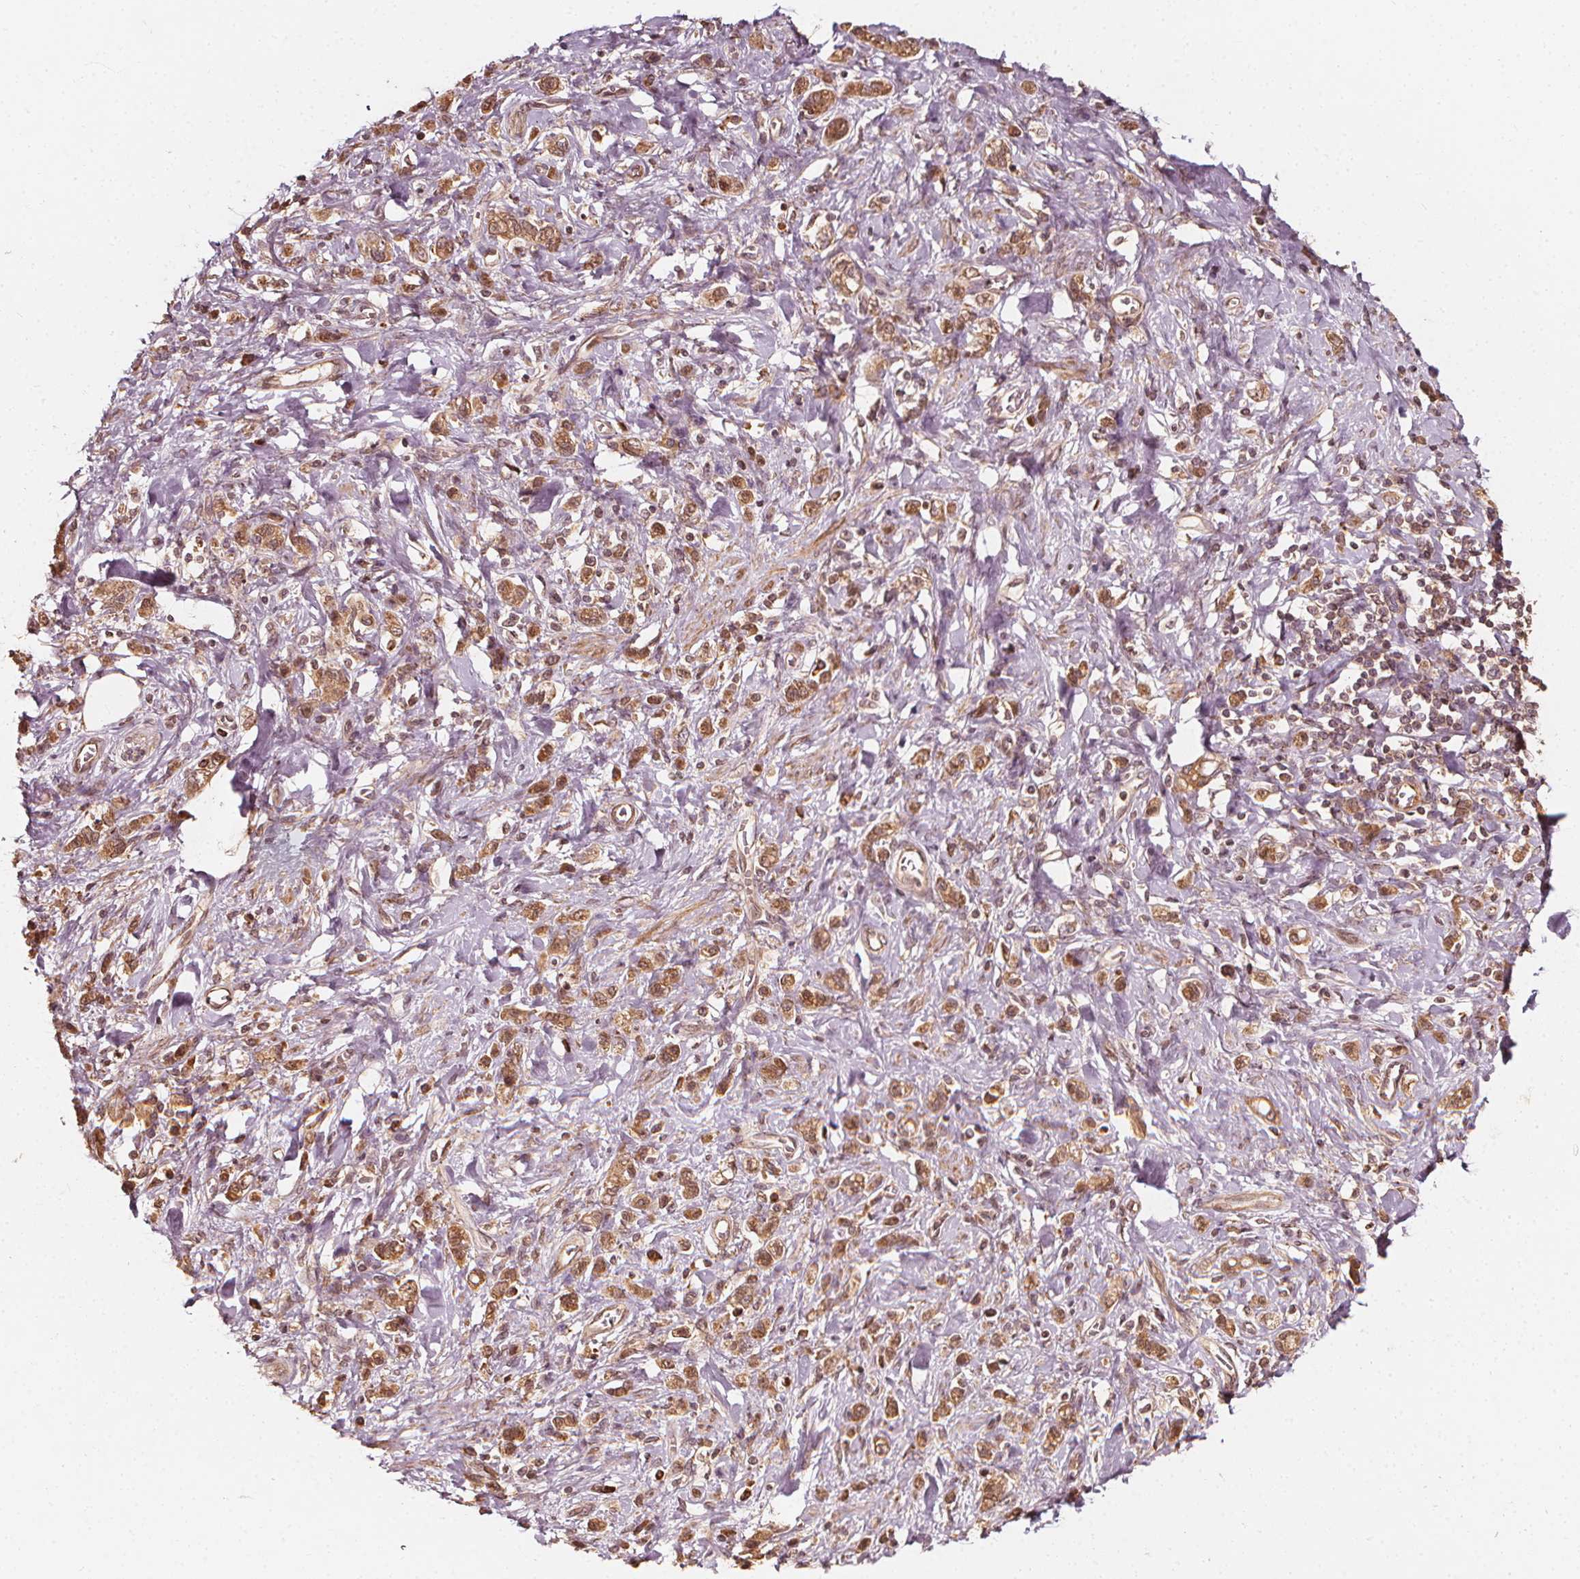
{"staining": {"intensity": "moderate", "quantity": ">75%", "location": "cytoplasmic/membranous"}, "tissue": "stomach cancer", "cell_type": "Tumor cells", "image_type": "cancer", "snomed": [{"axis": "morphology", "description": "Adenocarcinoma, NOS"}, {"axis": "topography", "description": "Stomach"}], "caption": "Immunohistochemical staining of human adenocarcinoma (stomach) shows medium levels of moderate cytoplasmic/membranous expression in about >75% of tumor cells.", "gene": "NPC1", "patient": {"sex": "male", "age": 77}}